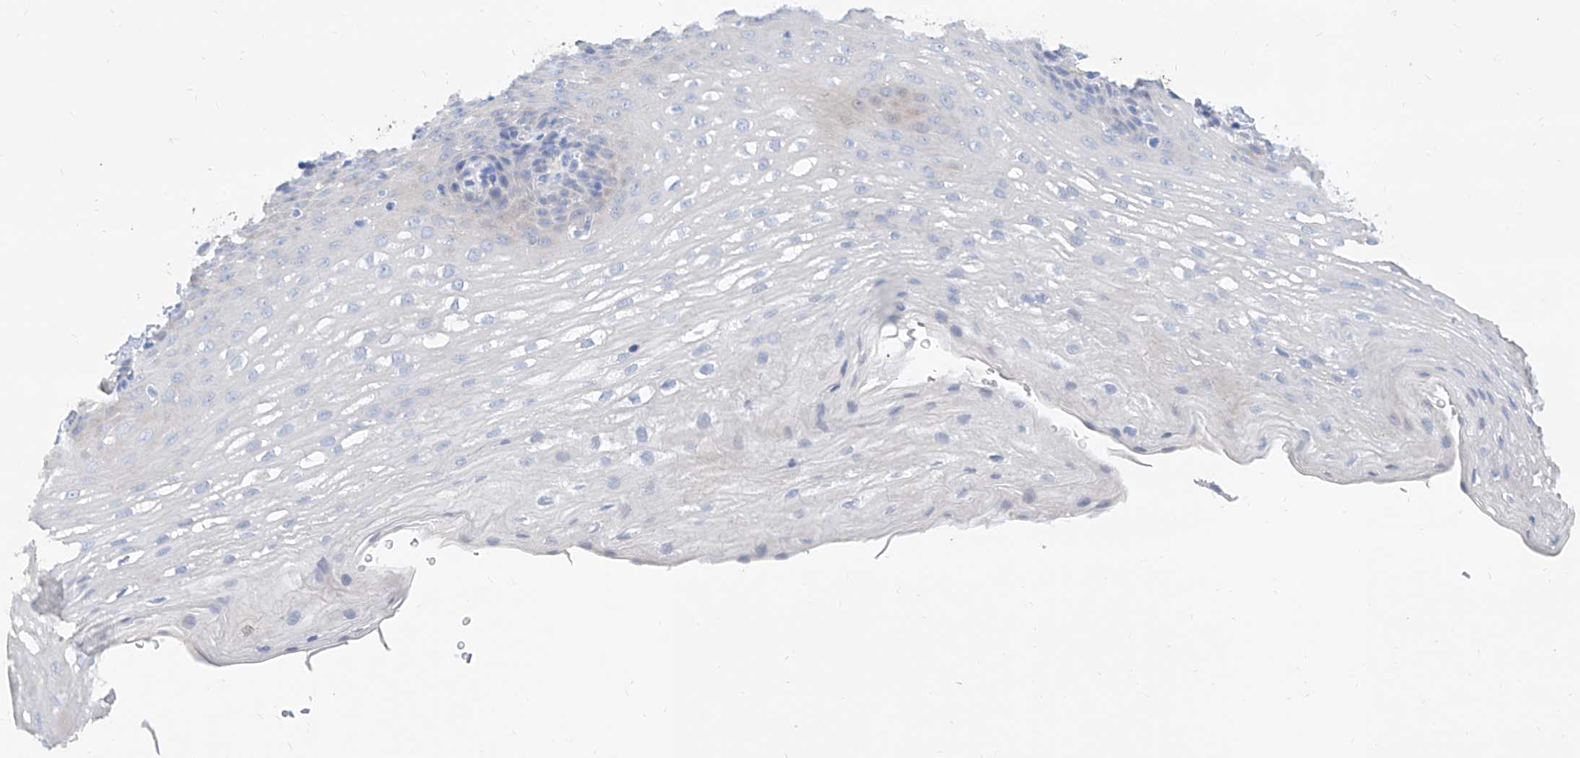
{"staining": {"intensity": "negative", "quantity": "none", "location": "none"}, "tissue": "esophagus", "cell_type": "Squamous epithelial cells", "image_type": "normal", "snomed": [{"axis": "morphology", "description": "Normal tissue, NOS"}, {"axis": "topography", "description": "Esophagus"}], "caption": "This is an IHC image of normal human esophagus. There is no positivity in squamous epithelial cells.", "gene": "SLC25A29", "patient": {"sex": "female", "age": 66}}